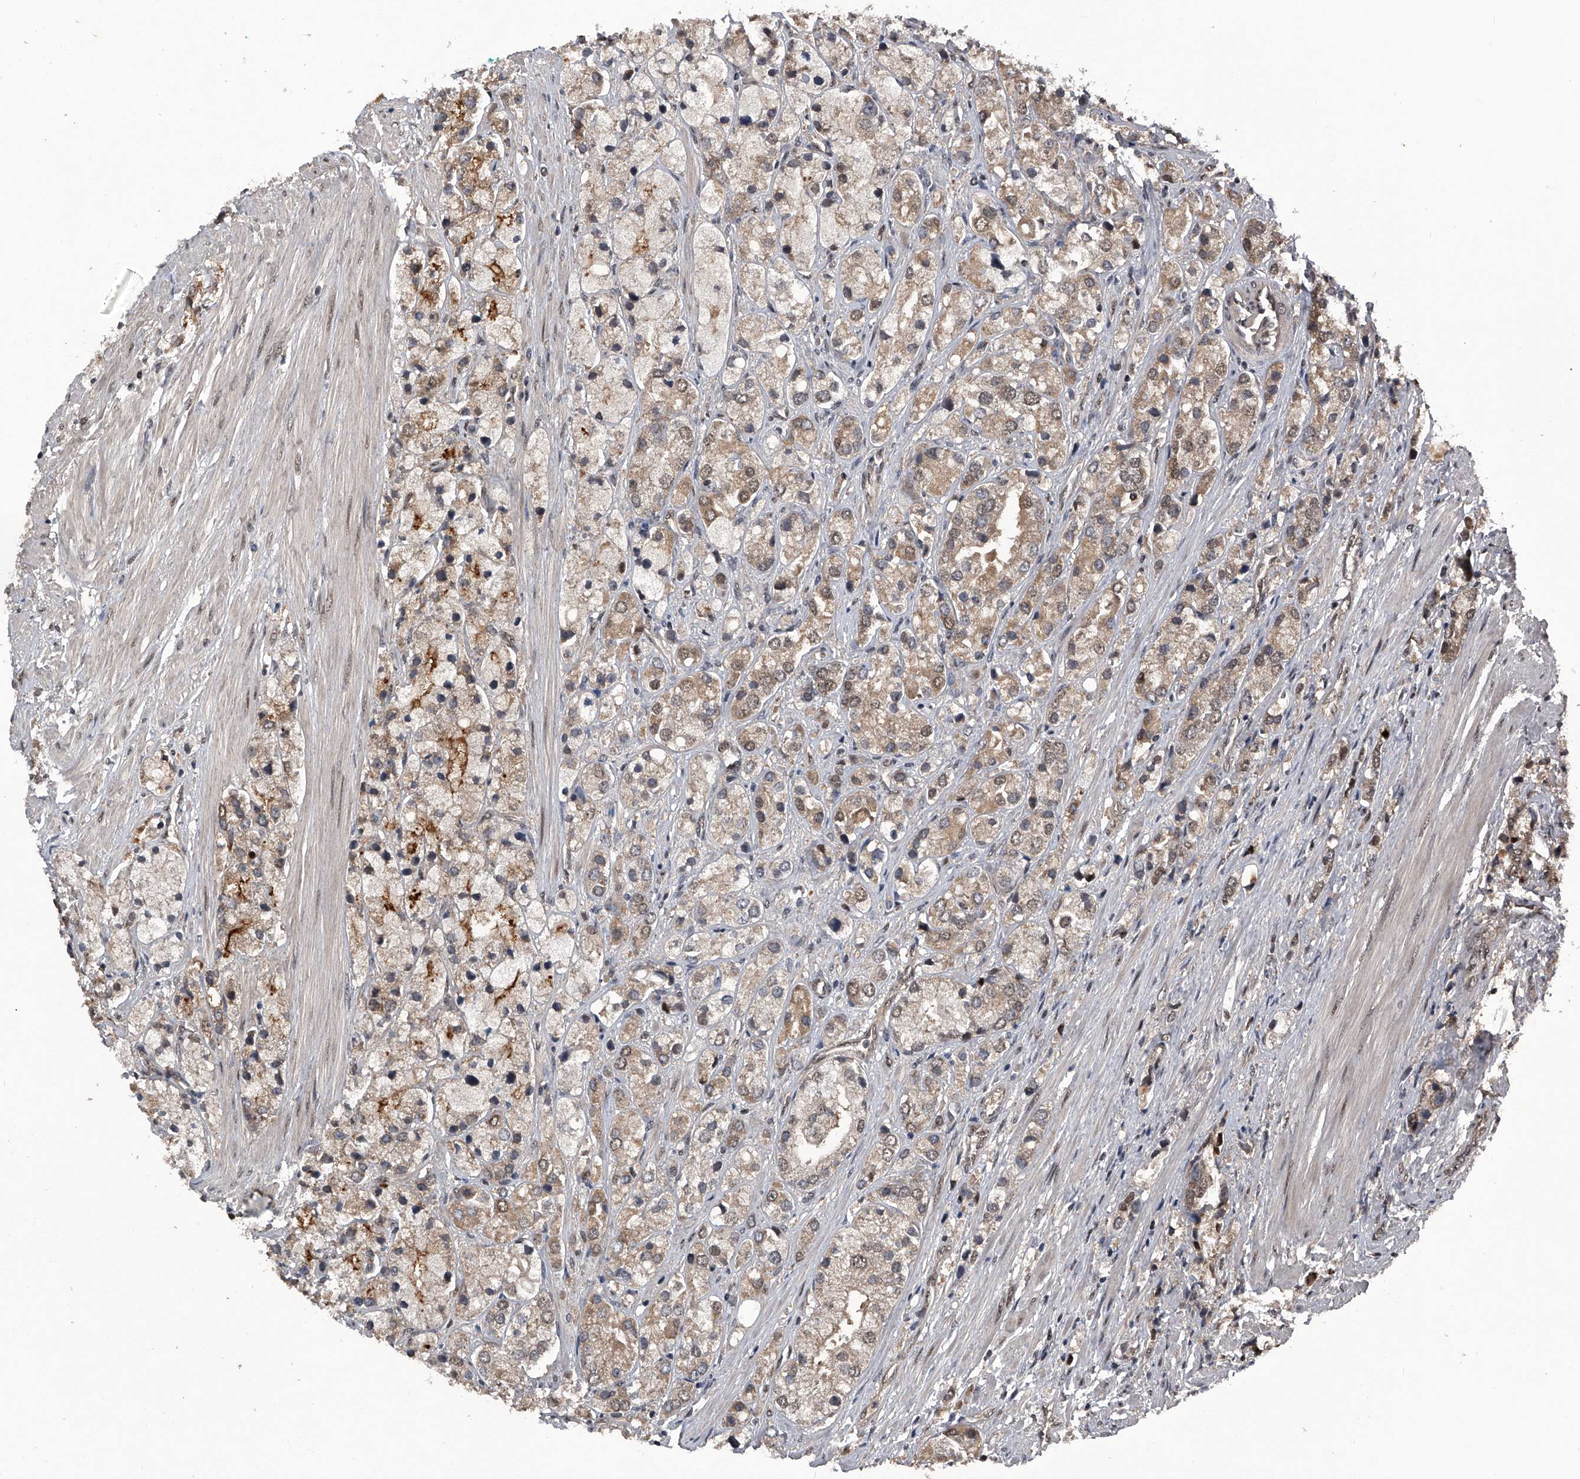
{"staining": {"intensity": "moderate", "quantity": ">75%", "location": "cytoplasmic/membranous,nuclear"}, "tissue": "prostate cancer", "cell_type": "Tumor cells", "image_type": "cancer", "snomed": [{"axis": "morphology", "description": "Adenocarcinoma, High grade"}, {"axis": "topography", "description": "Prostate"}], "caption": "High-magnification brightfield microscopy of prostate cancer stained with DAB (3,3'-diaminobenzidine) (brown) and counterstained with hematoxylin (blue). tumor cells exhibit moderate cytoplasmic/membranous and nuclear staining is appreciated in about>75% of cells.", "gene": "SLC12A8", "patient": {"sex": "male", "age": 50}}